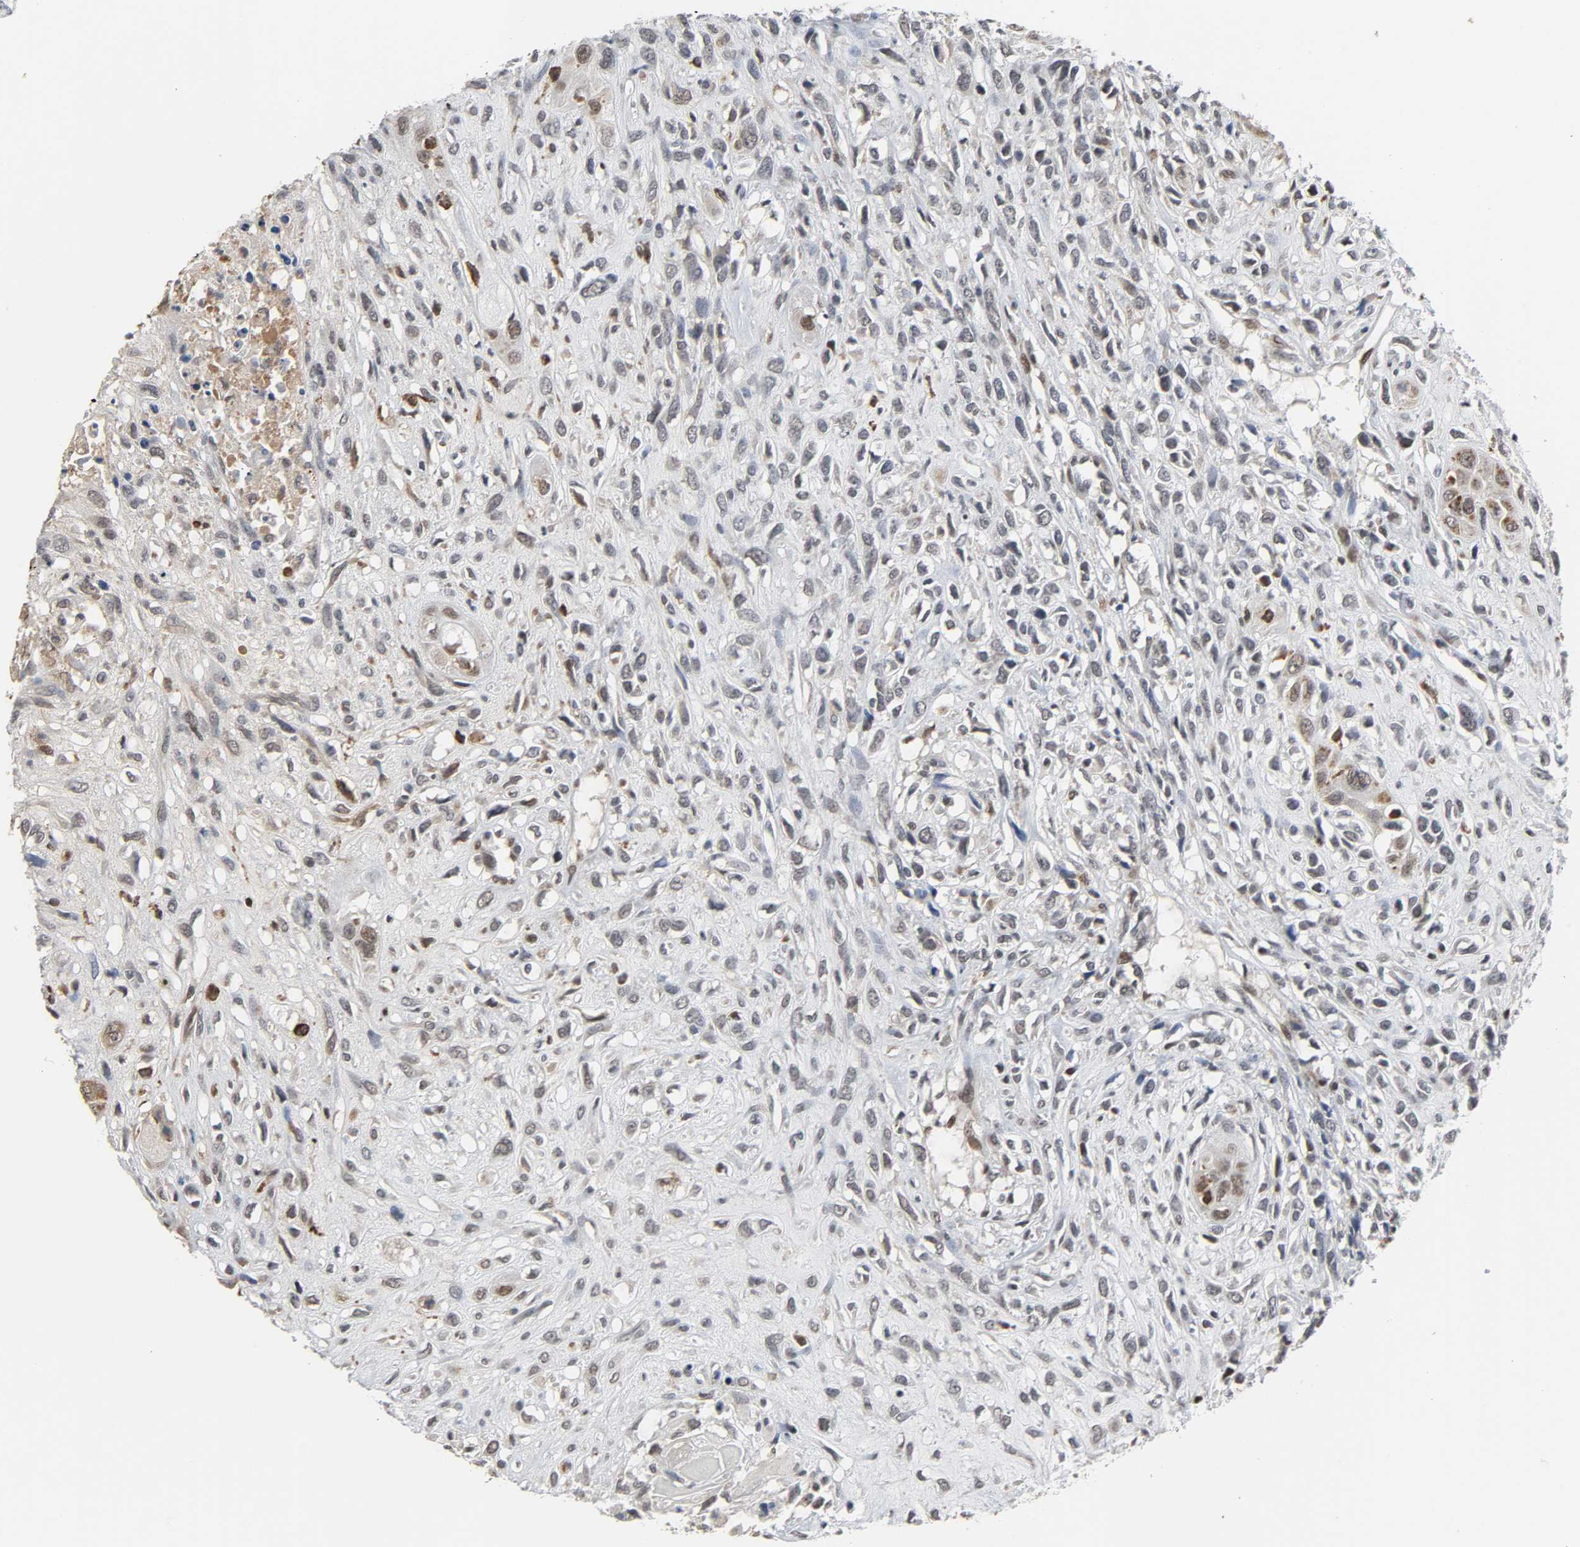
{"staining": {"intensity": "moderate", "quantity": "<25%", "location": "nuclear"}, "tissue": "head and neck cancer", "cell_type": "Tumor cells", "image_type": "cancer", "snomed": [{"axis": "morphology", "description": "Necrosis, NOS"}, {"axis": "morphology", "description": "Neoplasm, malignant, NOS"}, {"axis": "topography", "description": "Salivary gland"}, {"axis": "topography", "description": "Head-Neck"}], "caption": "Protein analysis of head and neck cancer (neoplasm (malignant)) tissue reveals moderate nuclear positivity in approximately <25% of tumor cells. The staining was performed using DAB (3,3'-diaminobenzidine) to visualize the protein expression in brown, while the nuclei were stained in blue with hematoxylin (Magnification: 20x).", "gene": "DAZAP1", "patient": {"sex": "male", "age": 43}}